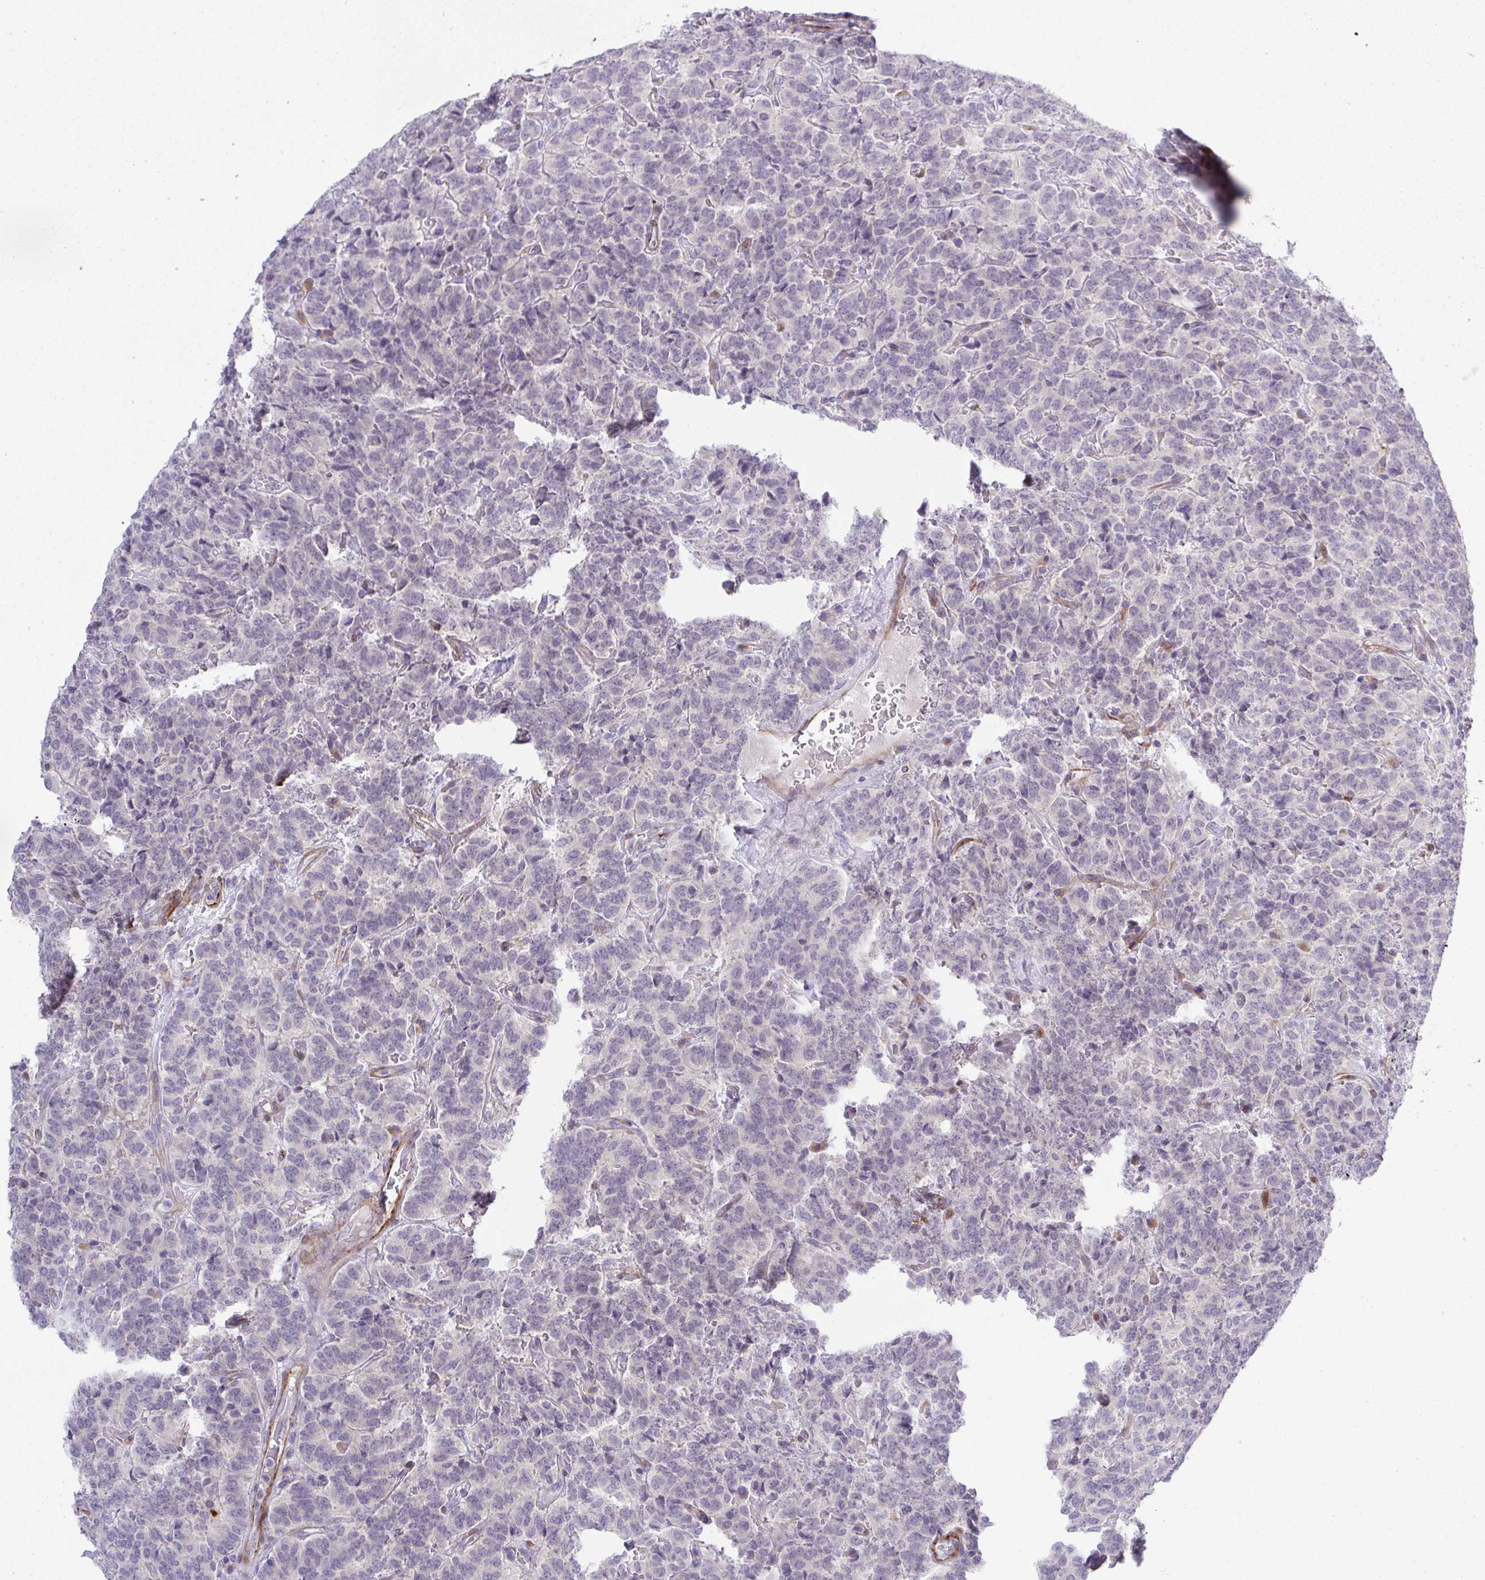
{"staining": {"intensity": "negative", "quantity": "none", "location": "none"}, "tissue": "carcinoid", "cell_type": "Tumor cells", "image_type": "cancer", "snomed": [{"axis": "morphology", "description": "Carcinoid, malignant, NOS"}, {"axis": "topography", "description": "Pancreas"}], "caption": "DAB (3,3'-diaminobenzidine) immunohistochemical staining of carcinoid displays no significant expression in tumor cells.", "gene": "UBE2S", "patient": {"sex": "male", "age": 36}}